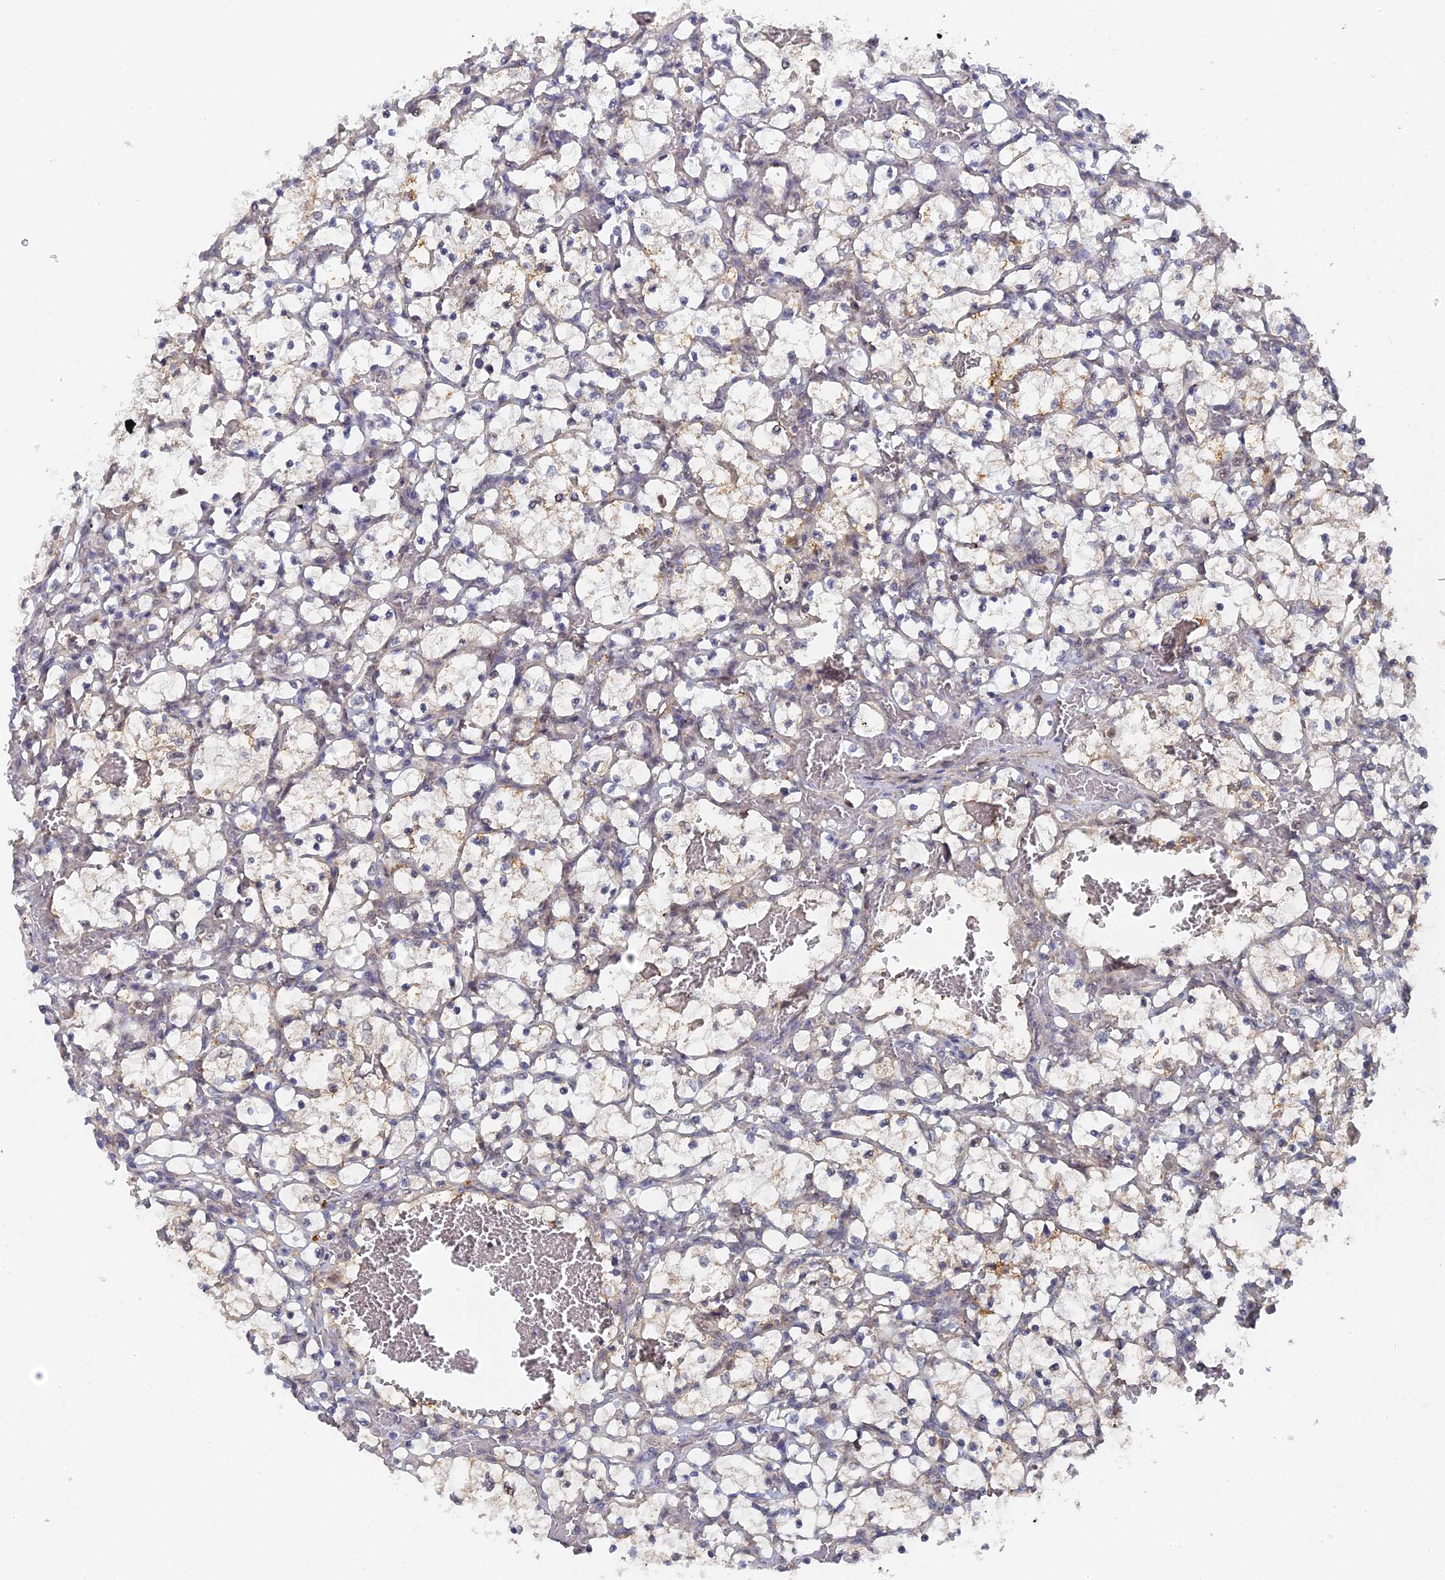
{"staining": {"intensity": "negative", "quantity": "none", "location": "none"}, "tissue": "renal cancer", "cell_type": "Tumor cells", "image_type": "cancer", "snomed": [{"axis": "morphology", "description": "Adenocarcinoma, NOS"}, {"axis": "topography", "description": "Kidney"}], "caption": "Immunohistochemical staining of human adenocarcinoma (renal) shows no significant staining in tumor cells.", "gene": "MIGA2", "patient": {"sex": "female", "age": 69}}